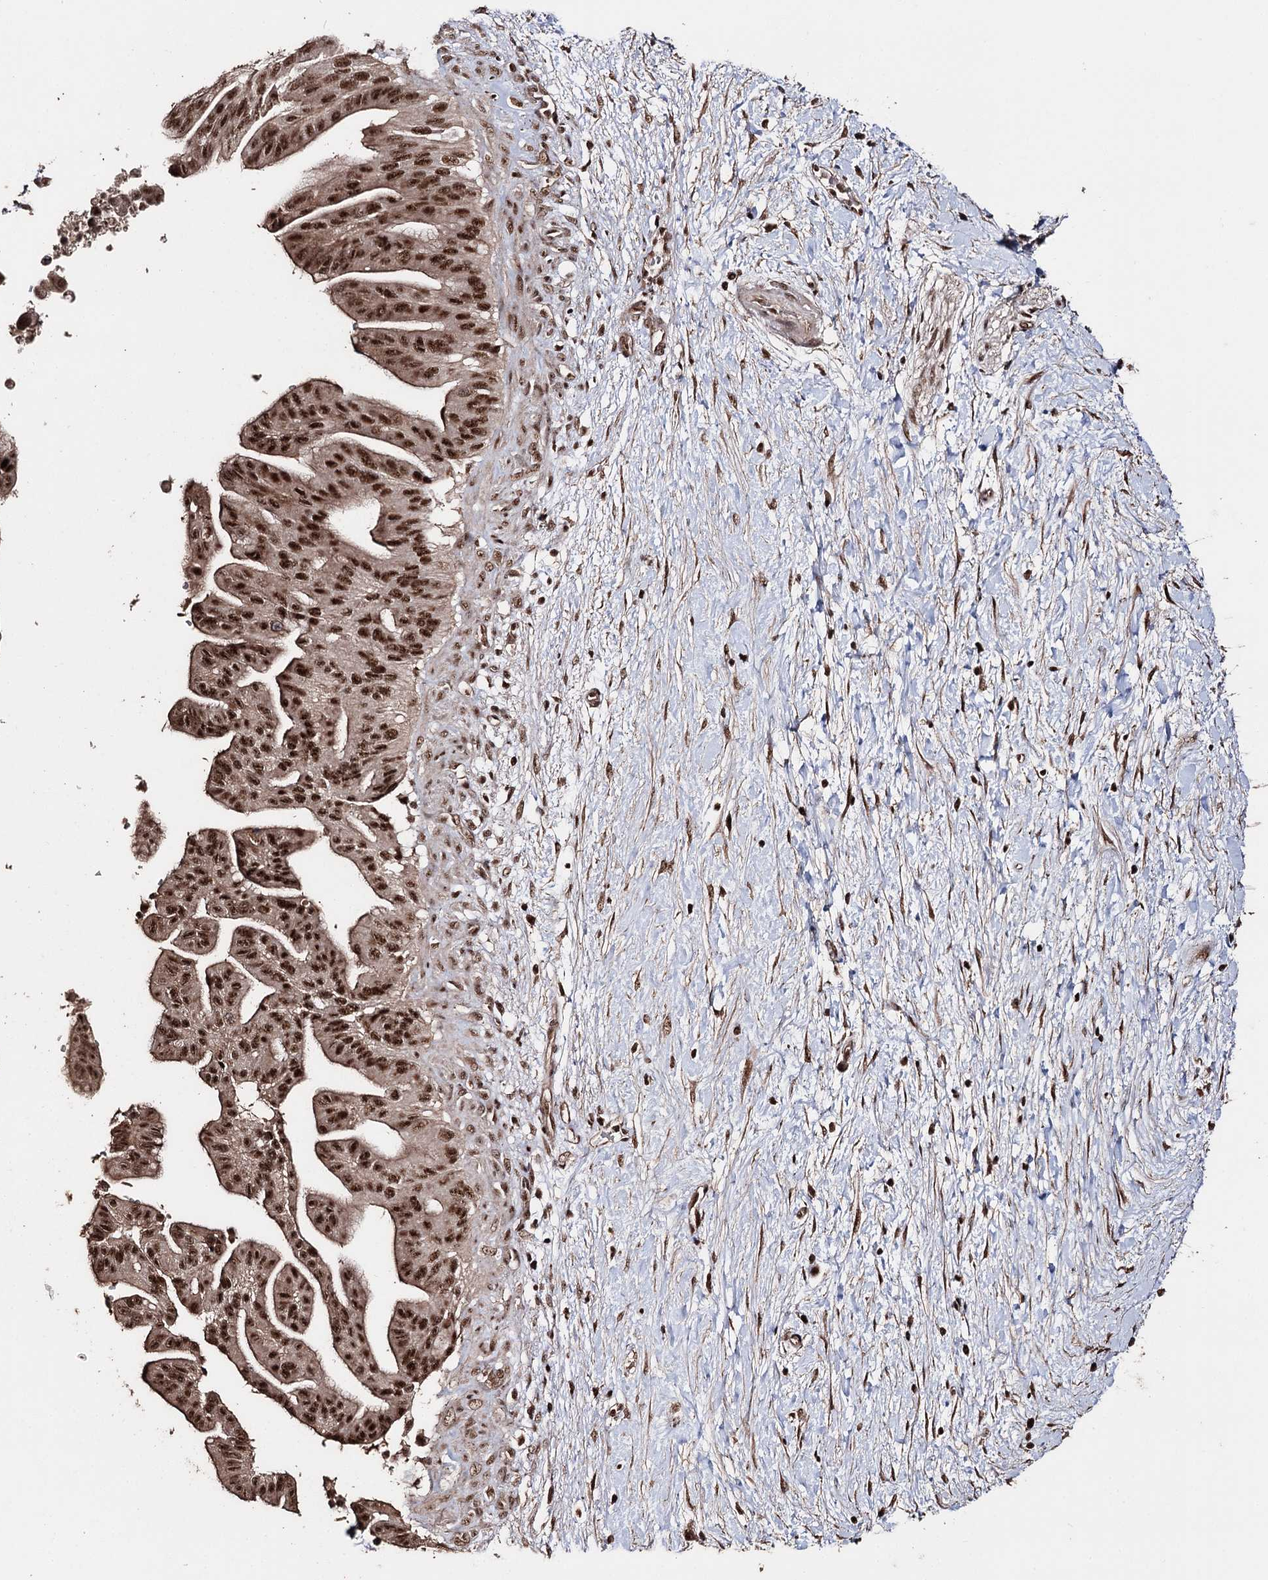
{"staining": {"intensity": "strong", "quantity": ">75%", "location": "nuclear"}, "tissue": "pancreatic cancer", "cell_type": "Tumor cells", "image_type": "cancer", "snomed": [{"axis": "morphology", "description": "Adenocarcinoma, NOS"}, {"axis": "topography", "description": "Pancreas"}], "caption": "Protein staining demonstrates strong nuclear positivity in approximately >75% of tumor cells in pancreatic cancer.", "gene": "U2SURP", "patient": {"sex": "male", "age": 68}}